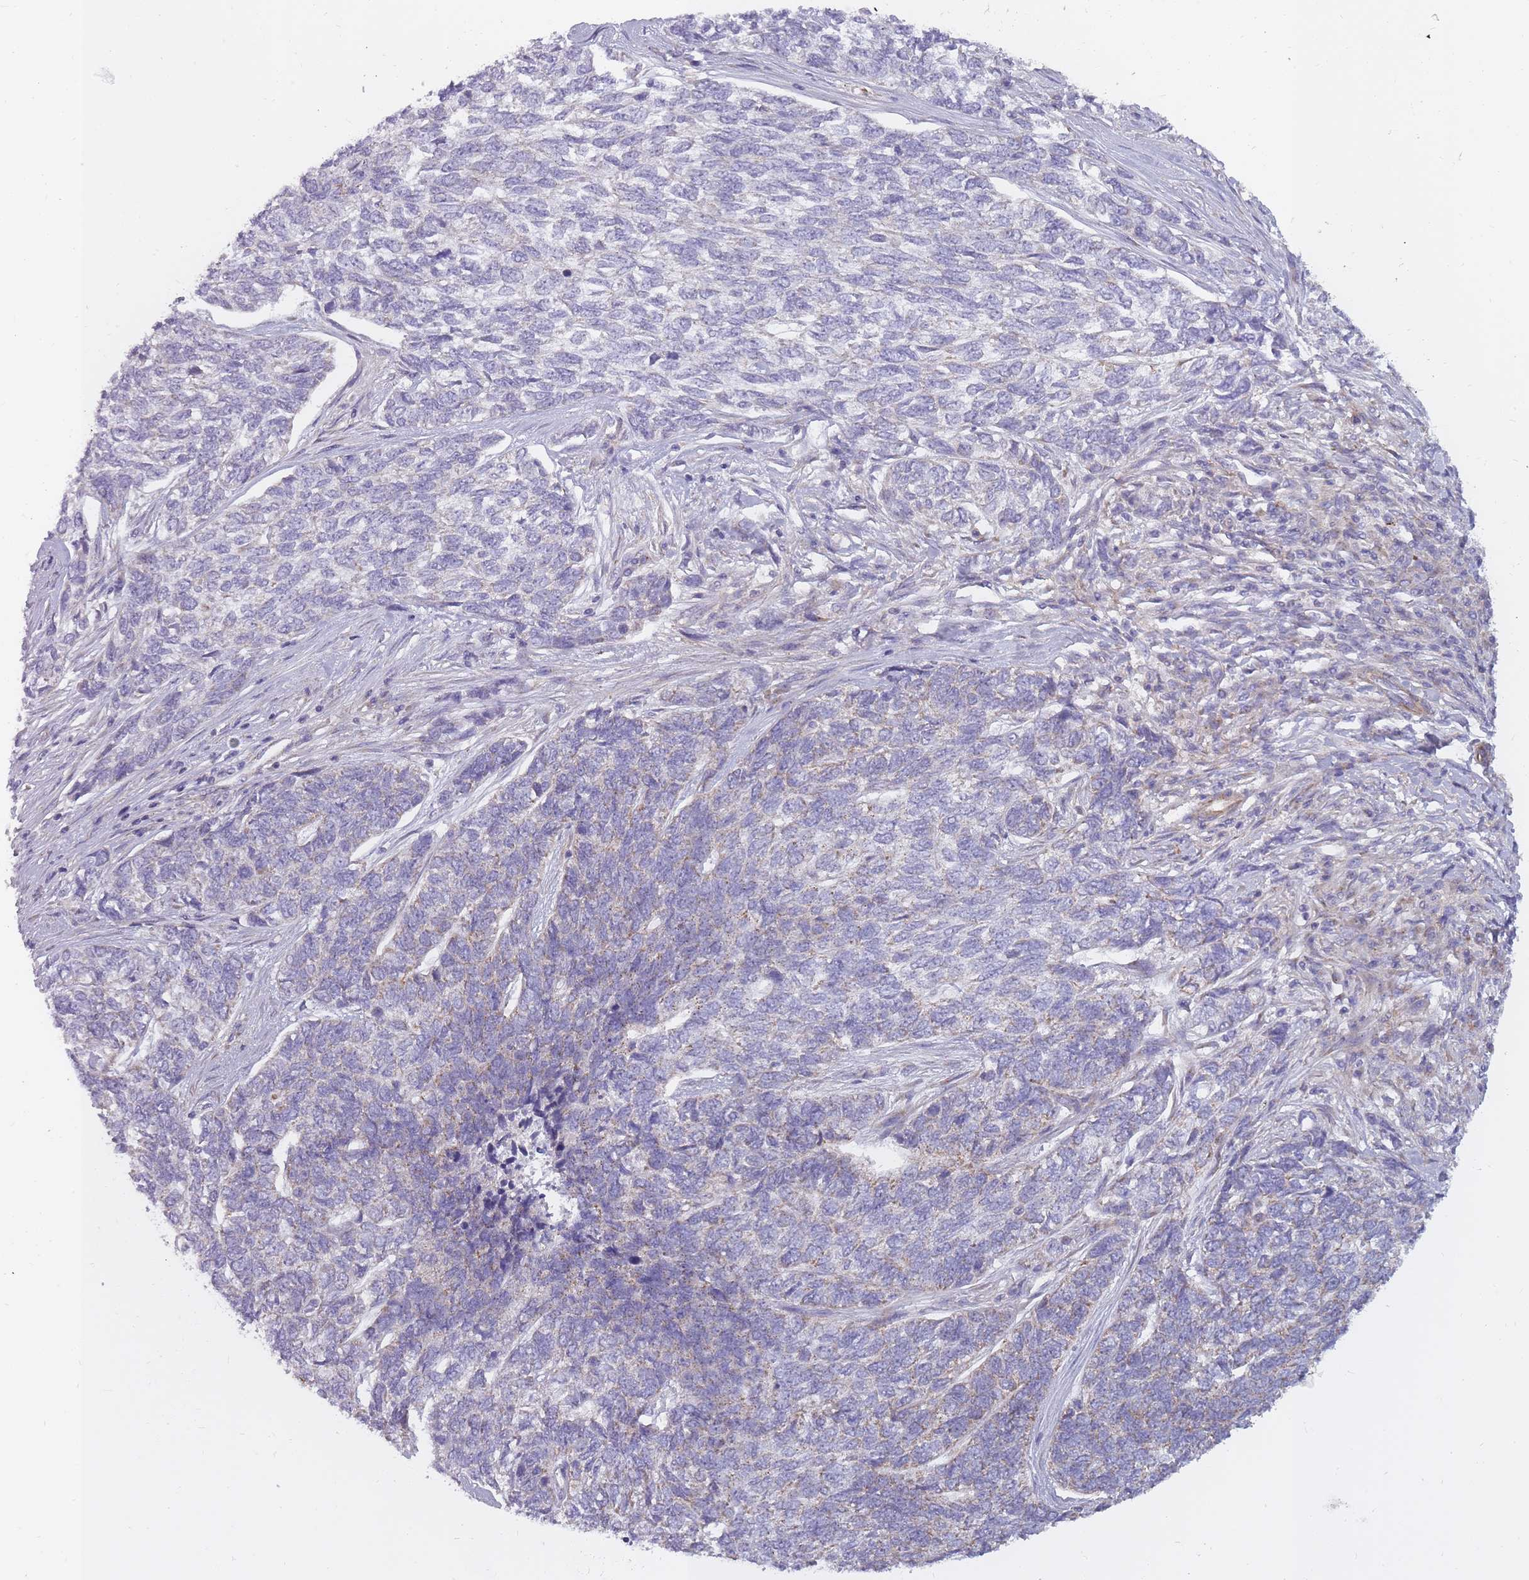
{"staining": {"intensity": "negative", "quantity": "none", "location": "none"}, "tissue": "skin cancer", "cell_type": "Tumor cells", "image_type": "cancer", "snomed": [{"axis": "morphology", "description": "Basal cell carcinoma"}, {"axis": "topography", "description": "Skin"}], "caption": "Immunohistochemistry image of neoplastic tissue: human skin cancer stained with DAB displays no significant protein staining in tumor cells. (Immunohistochemistry (ihc), brightfield microscopy, high magnification).", "gene": "ALKBH4", "patient": {"sex": "female", "age": 65}}